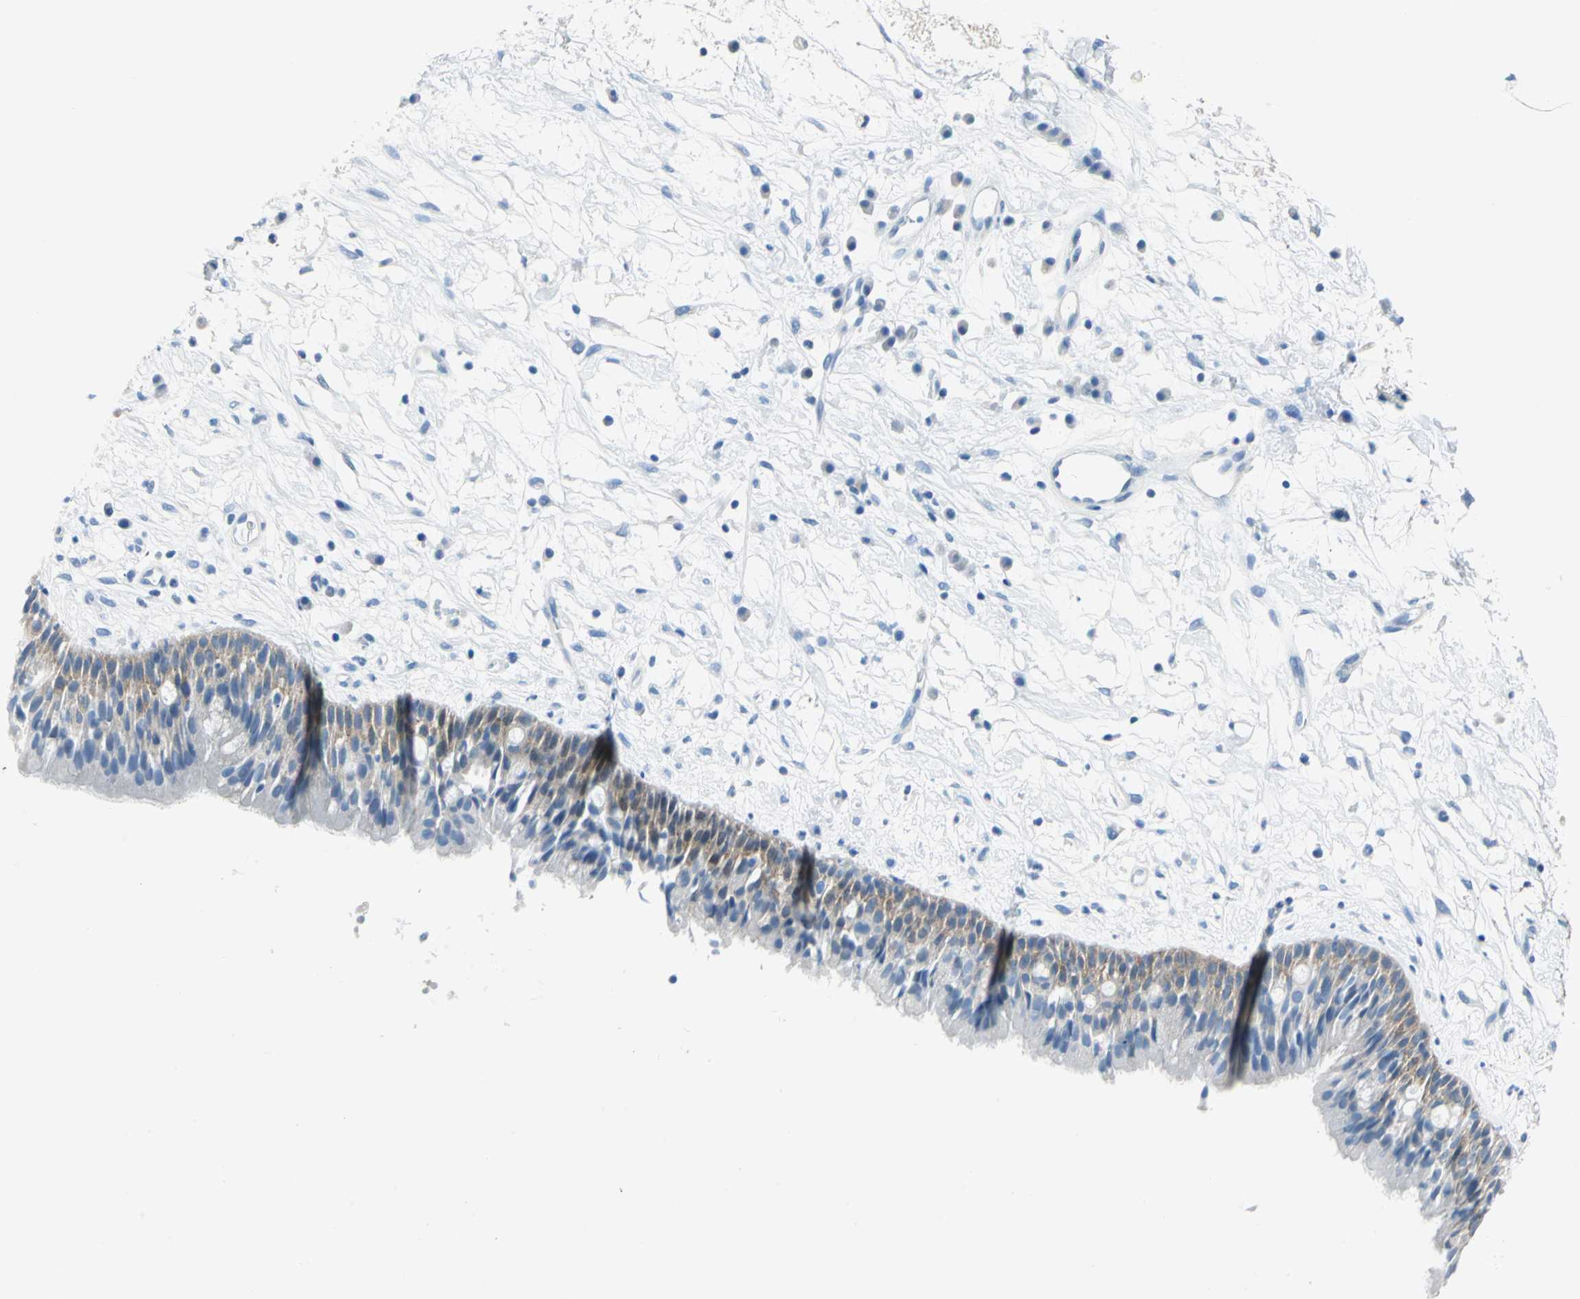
{"staining": {"intensity": "moderate", "quantity": "25%-75%", "location": "cytoplasmic/membranous"}, "tissue": "nasopharynx", "cell_type": "Respiratory epithelial cells", "image_type": "normal", "snomed": [{"axis": "morphology", "description": "Normal tissue, NOS"}, {"axis": "topography", "description": "Nasopharynx"}], "caption": "DAB (3,3'-diaminobenzidine) immunohistochemical staining of normal human nasopharynx shows moderate cytoplasmic/membranous protein positivity in approximately 25%-75% of respiratory epithelial cells.", "gene": "SFN", "patient": {"sex": "male", "age": 13}}